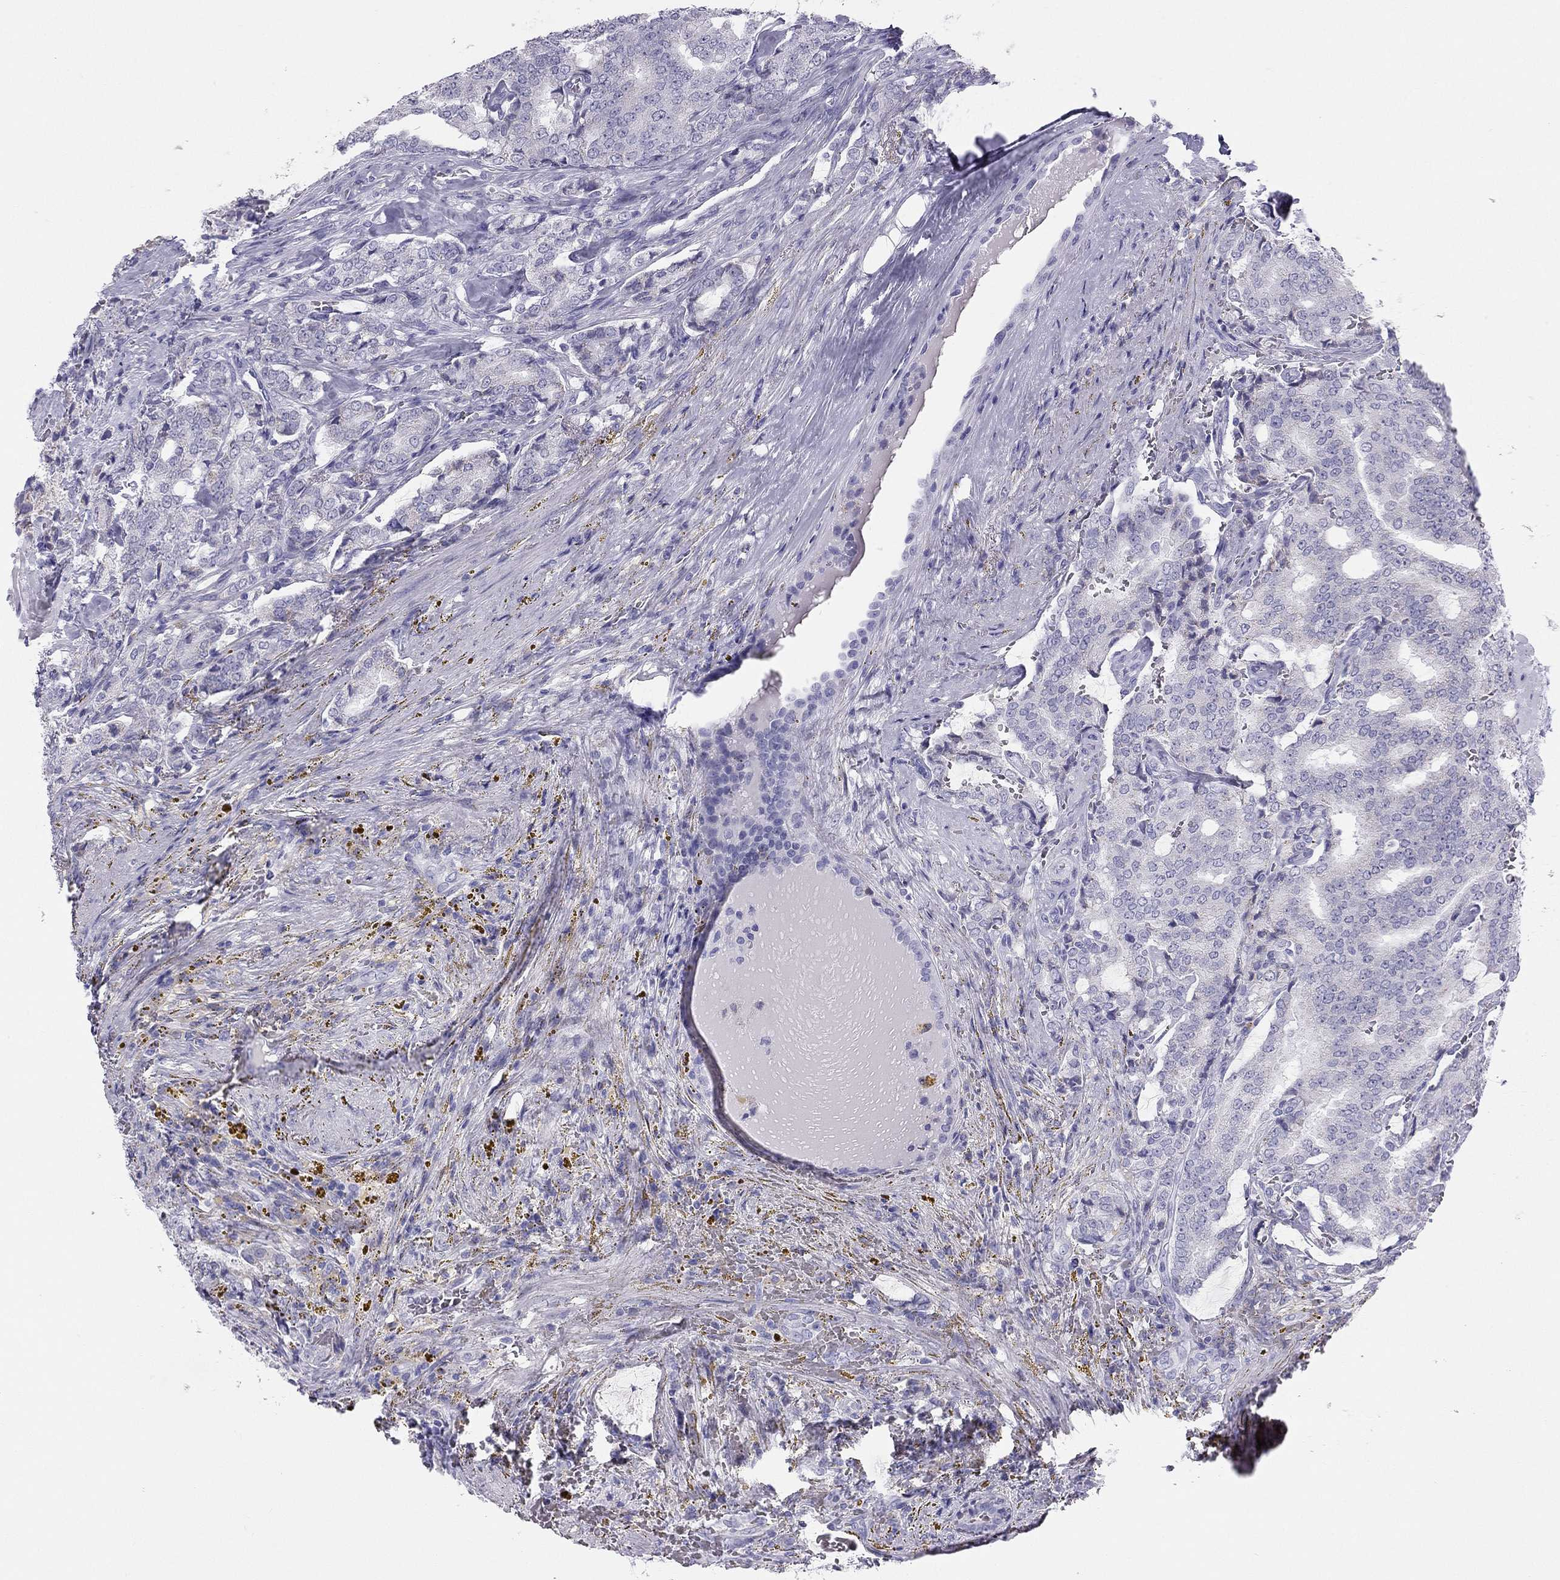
{"staining": {"intensity": "negative", "quantity": "none", "location": "none"}, "tissue": "prostate cancer", "cell_type": "Tumor cells", "image_type": "cancer", "snomed": [{"axis": "morphology", "description": "Adenocarcinoma, NOS"}, {"axis": "topography", "description": "Prostate"}], "caption": "High power microscopy image of an IHC histopathology image of prostate cancer (adenocarcinoma), revealing no significant positivity in tumor cells. The staining was performed using DAB to visualize the protein expression in brown, while the nuclei were stained in blue with hematoxylin (Magnification: 20x).", "gene": "TRPM3", "patient": {"sex": "male", "age": 65}}